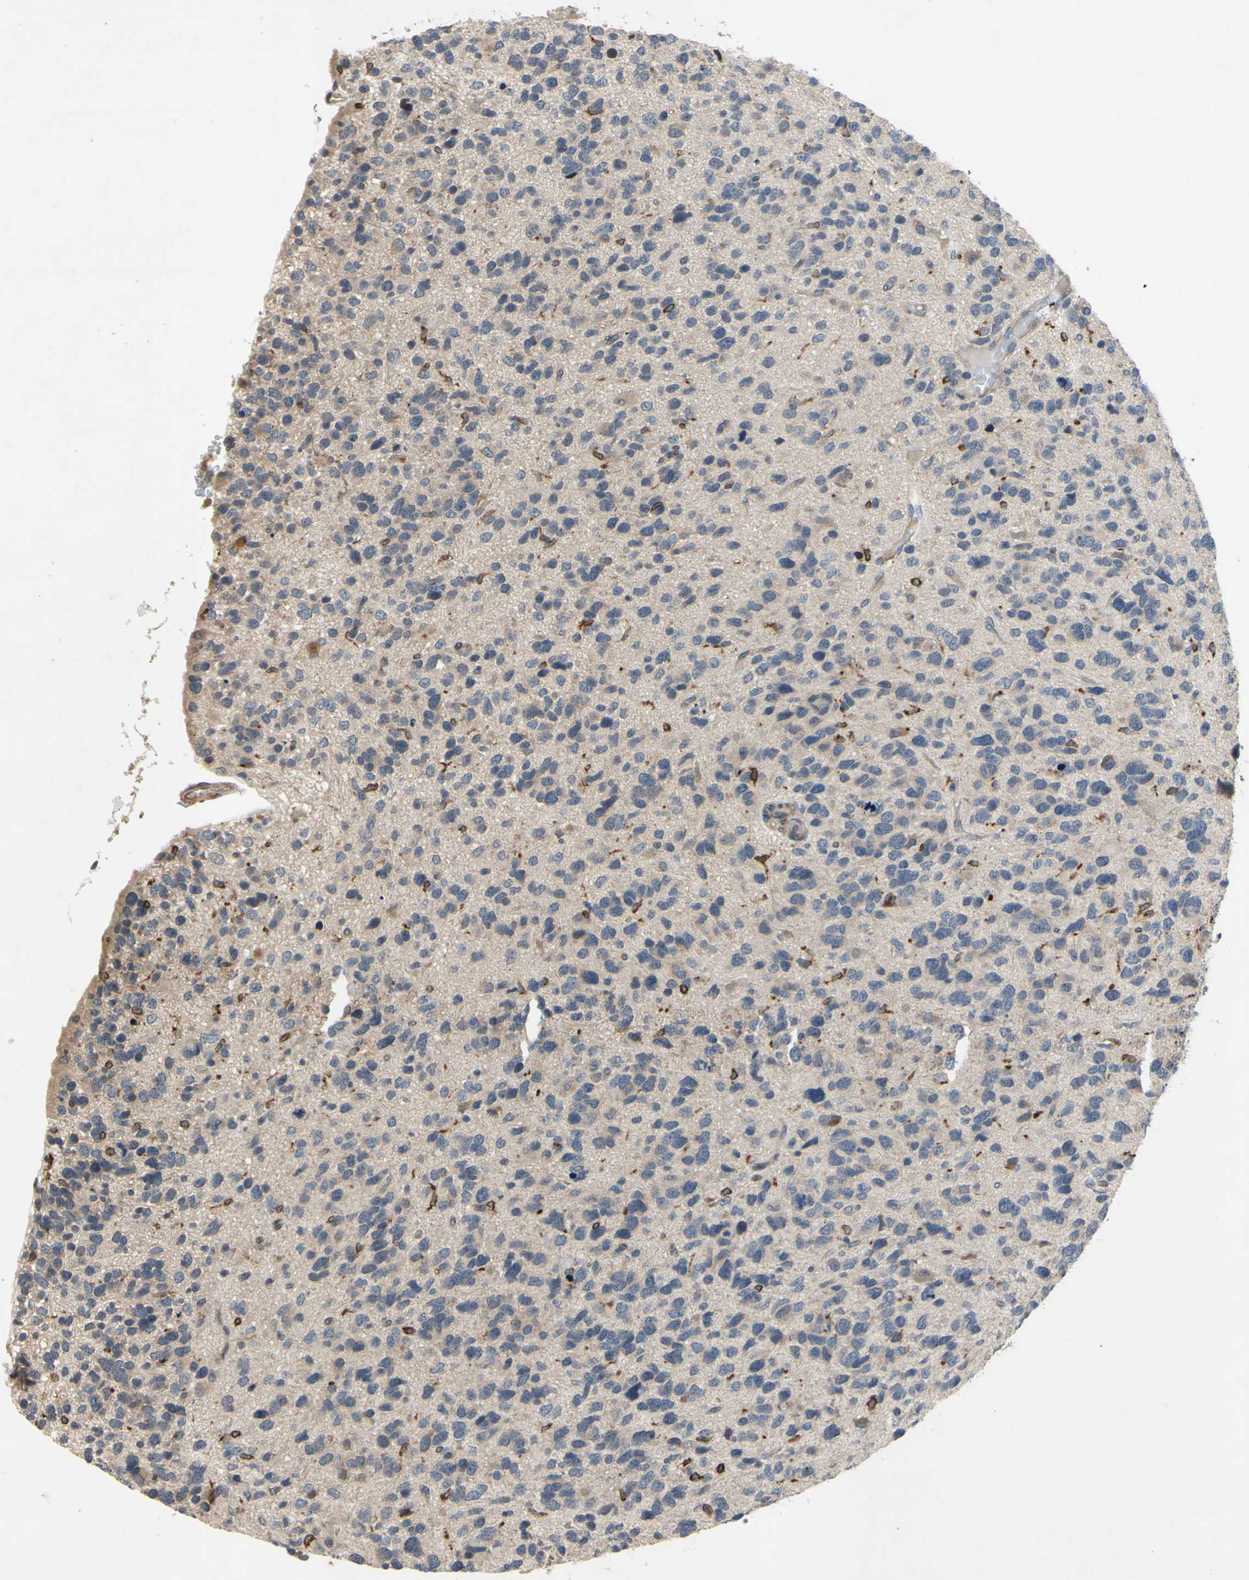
{"staining": {"intensity": "negative", "quantity": "none", "location": "none"}, "tissue": "glioma", "cell_type": "Tumor cells", "image_type": "cancer", "snomed": [{"axis": "morphology", "description": "Glioma, malignant, High grade"}, {"axis": "topography", "description": "Brain"}], "caption": "This is an immunohistochemistry (IHC) histopathology image of glioma. There is no staining in tumor cells.", "gene": "PLXNA2", "patient": {"sex": "female", "age": 58}}